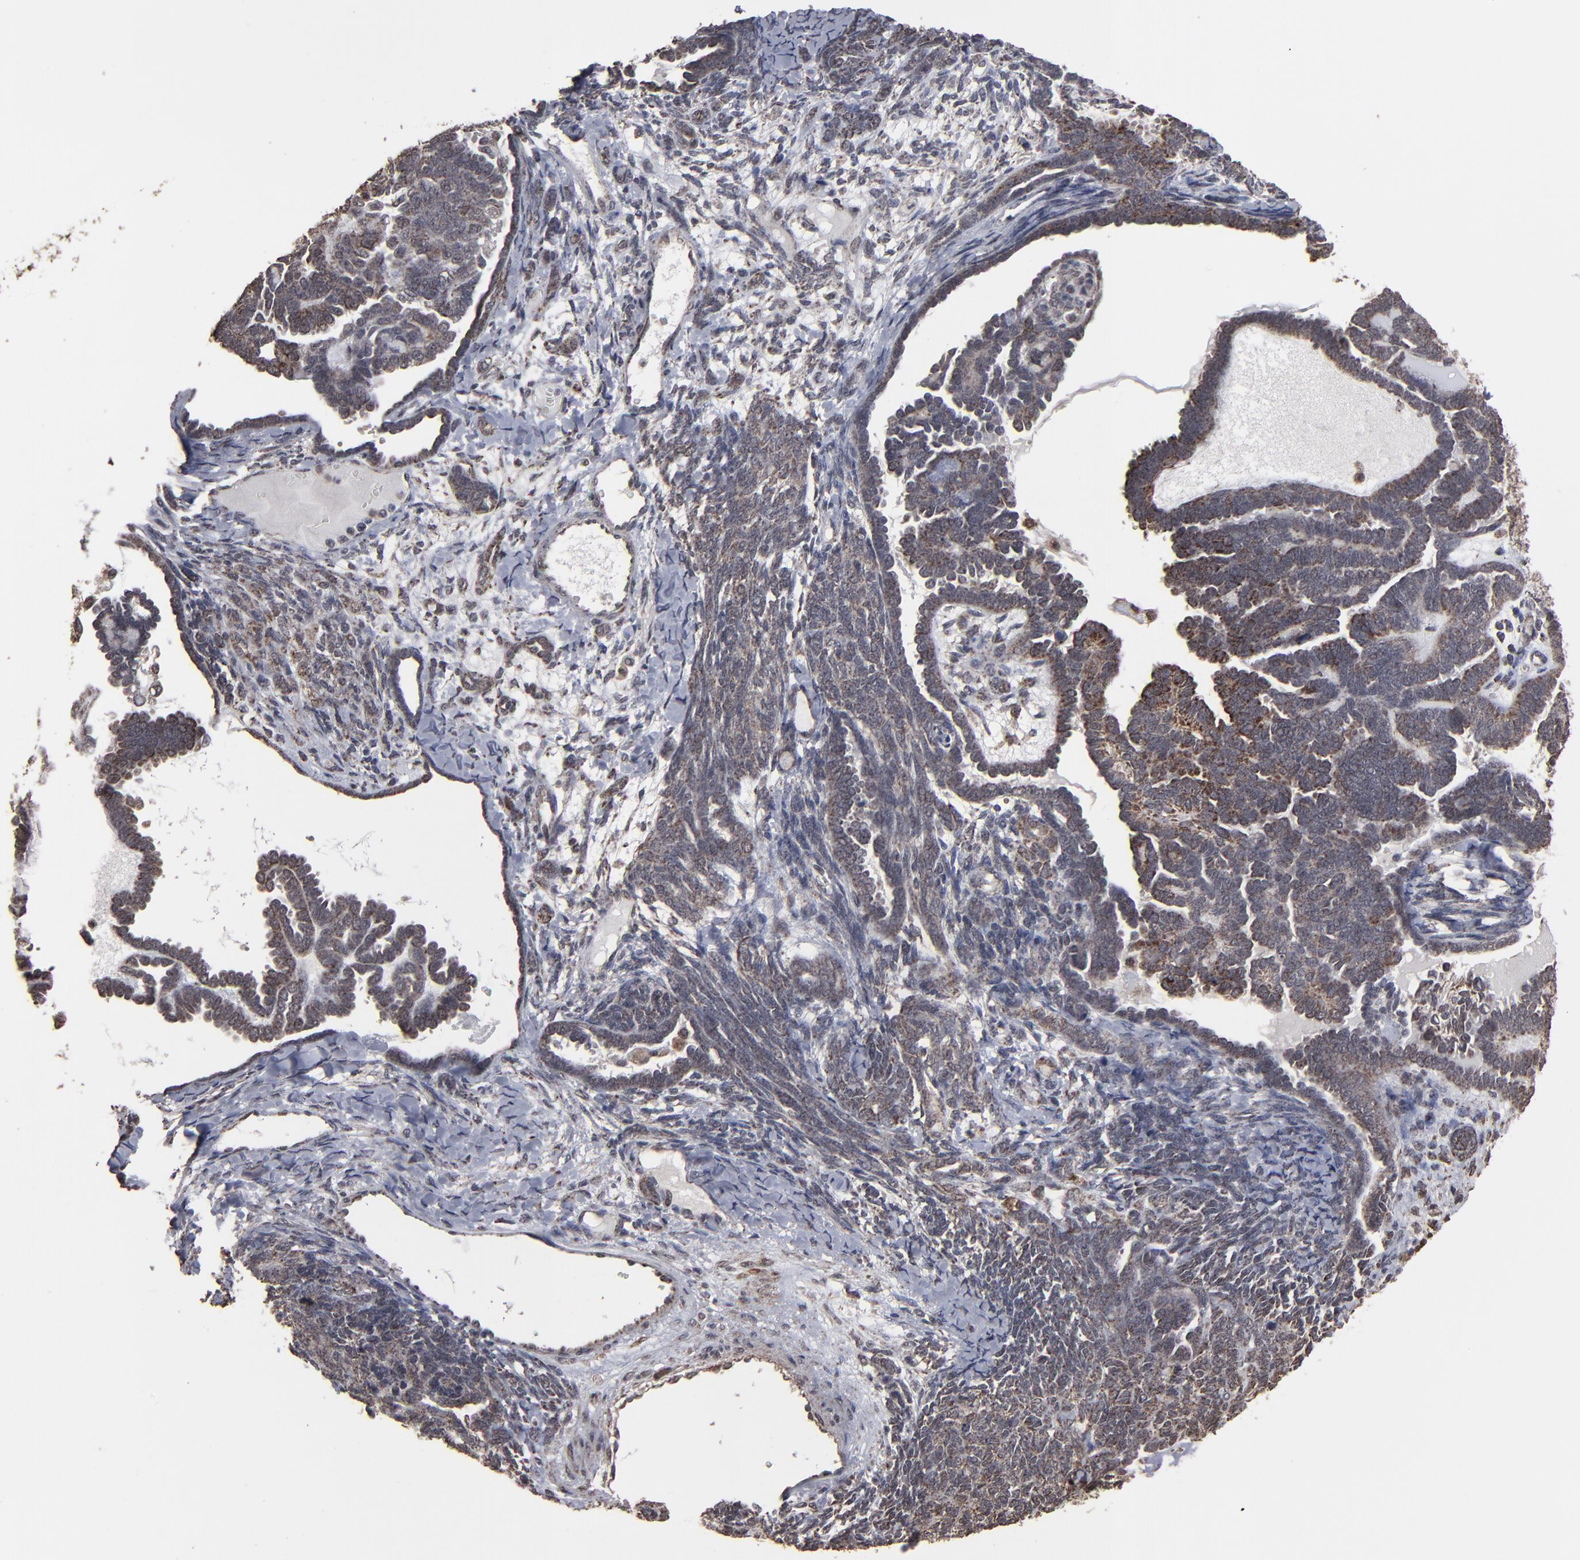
{"staining": {"intensity": "weak", "quantity": "25%-75%", "location": "cytoplasmic/membranous"}, "tissue": "endometrial cancer", "cell_type": "Tumor cells", "image_type": "cancer", "snomed": [{"axis": "morphology", "description": "Neoplasm, malignant, NOS"}, {"axis": "topography", "description": "Endometrium"}], "caption": "Tumor cells display weak cytoplasmic/membranous positivity in about 25%-75% of cells in endometrial cancer.", "gene": "BNIP3", "patient": {"sex": "female", "age": 74}}